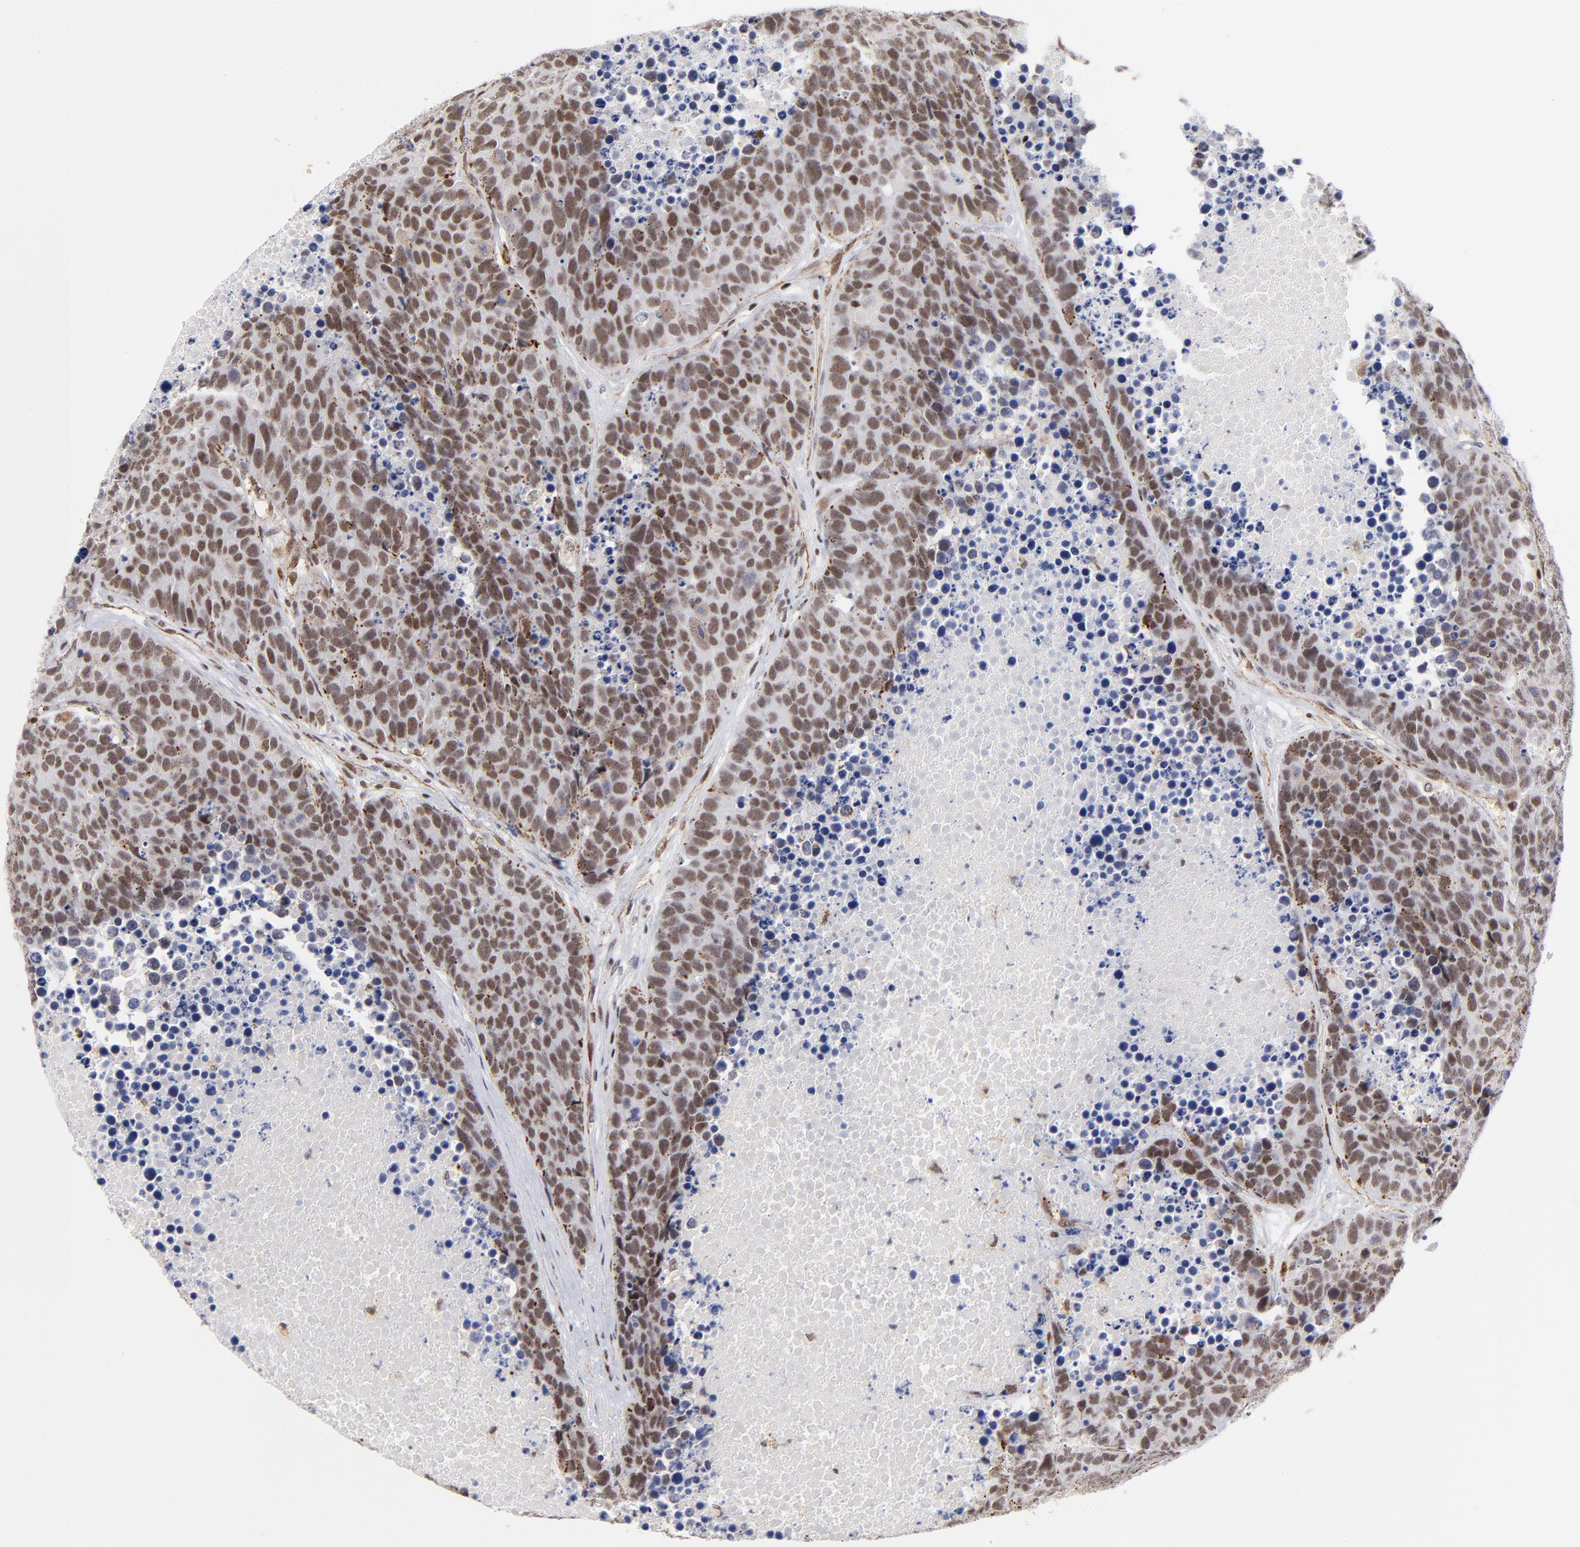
{"staining": {"intensity": "moderate", "quantity": ">75%", "location": "nuclear"}, "tissue": "carcinoid", "cell_type": "Tumor cells", "image_type": "cancer", "snomed": [{"axis": "morphology", "description": "Carcinoid, malignant, NOS"}, {"axis": "topography", "description": "Lung"}], "caption": "The image shows staining of carcinoid (malignant), revealing moderate nuclear protein positivity (brown color) within tumor cells.", "gene": "GABPA", "patient": {"sex": "male", "age": 60}}